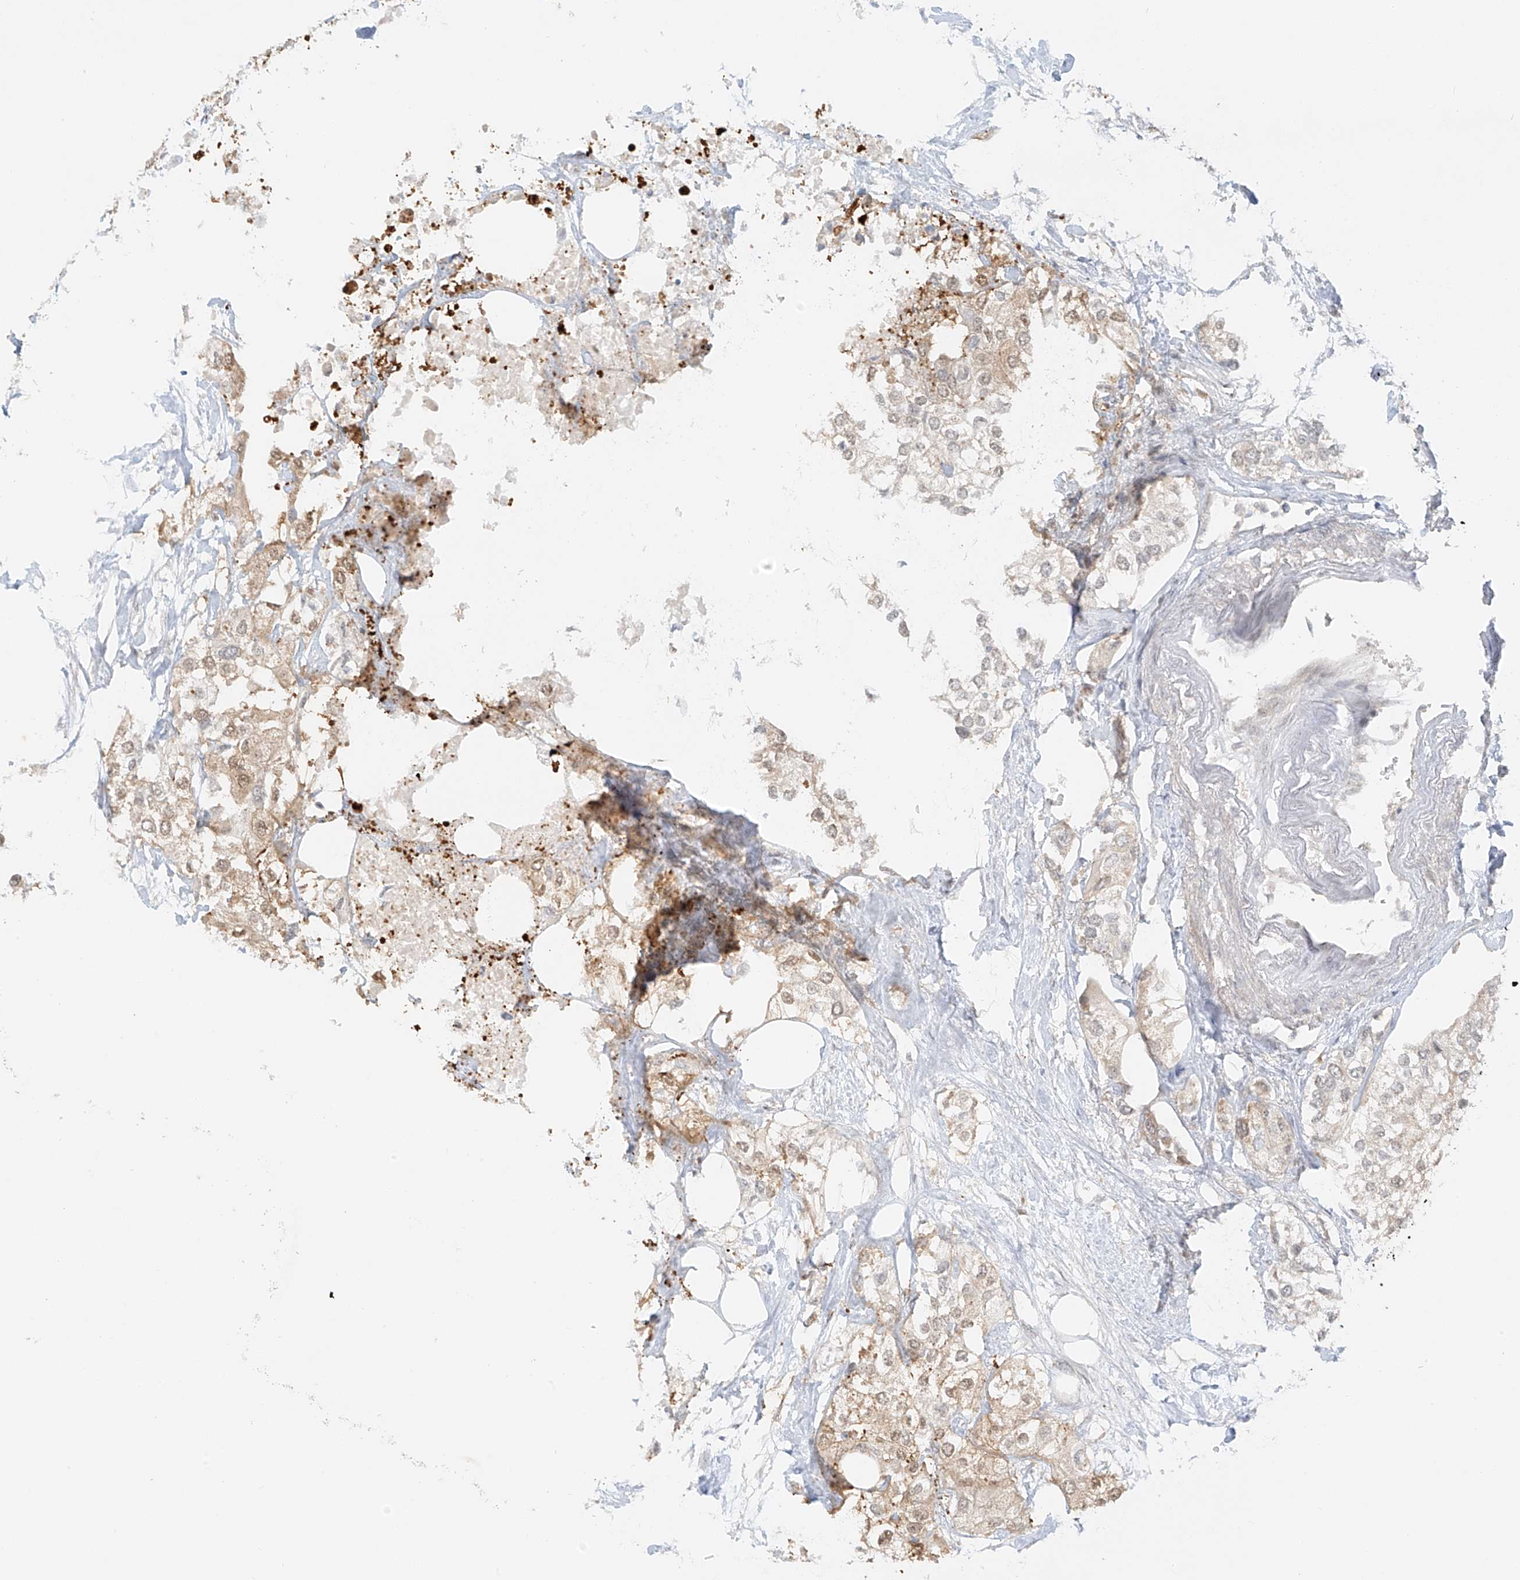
{"staining": {"intensity": "weak", "quantity": ">75%", "location": "cytoplasmic/membranous"}, "tissue": "urothelial cancer", "cell_type": "Tumor cells", "image_type": "cancer", "snomed": [{"axis": "morphology", "description": "Urothelial carcinoma, High grade"}, {"axis": "topography", "description": "Urinary bladder"}], "caption": "The photomicrograph exhibits immunohistochemical staining of urothelial carcinoma (high-grade). There is weak cytoplasmic/membranous staining is seen in approximately >75% of tumor cells. (Brightfield microscopy of DAB IHC at high magnification).", "gene": "MIPEP", "patient": {"sex": "male", "age": 64}}